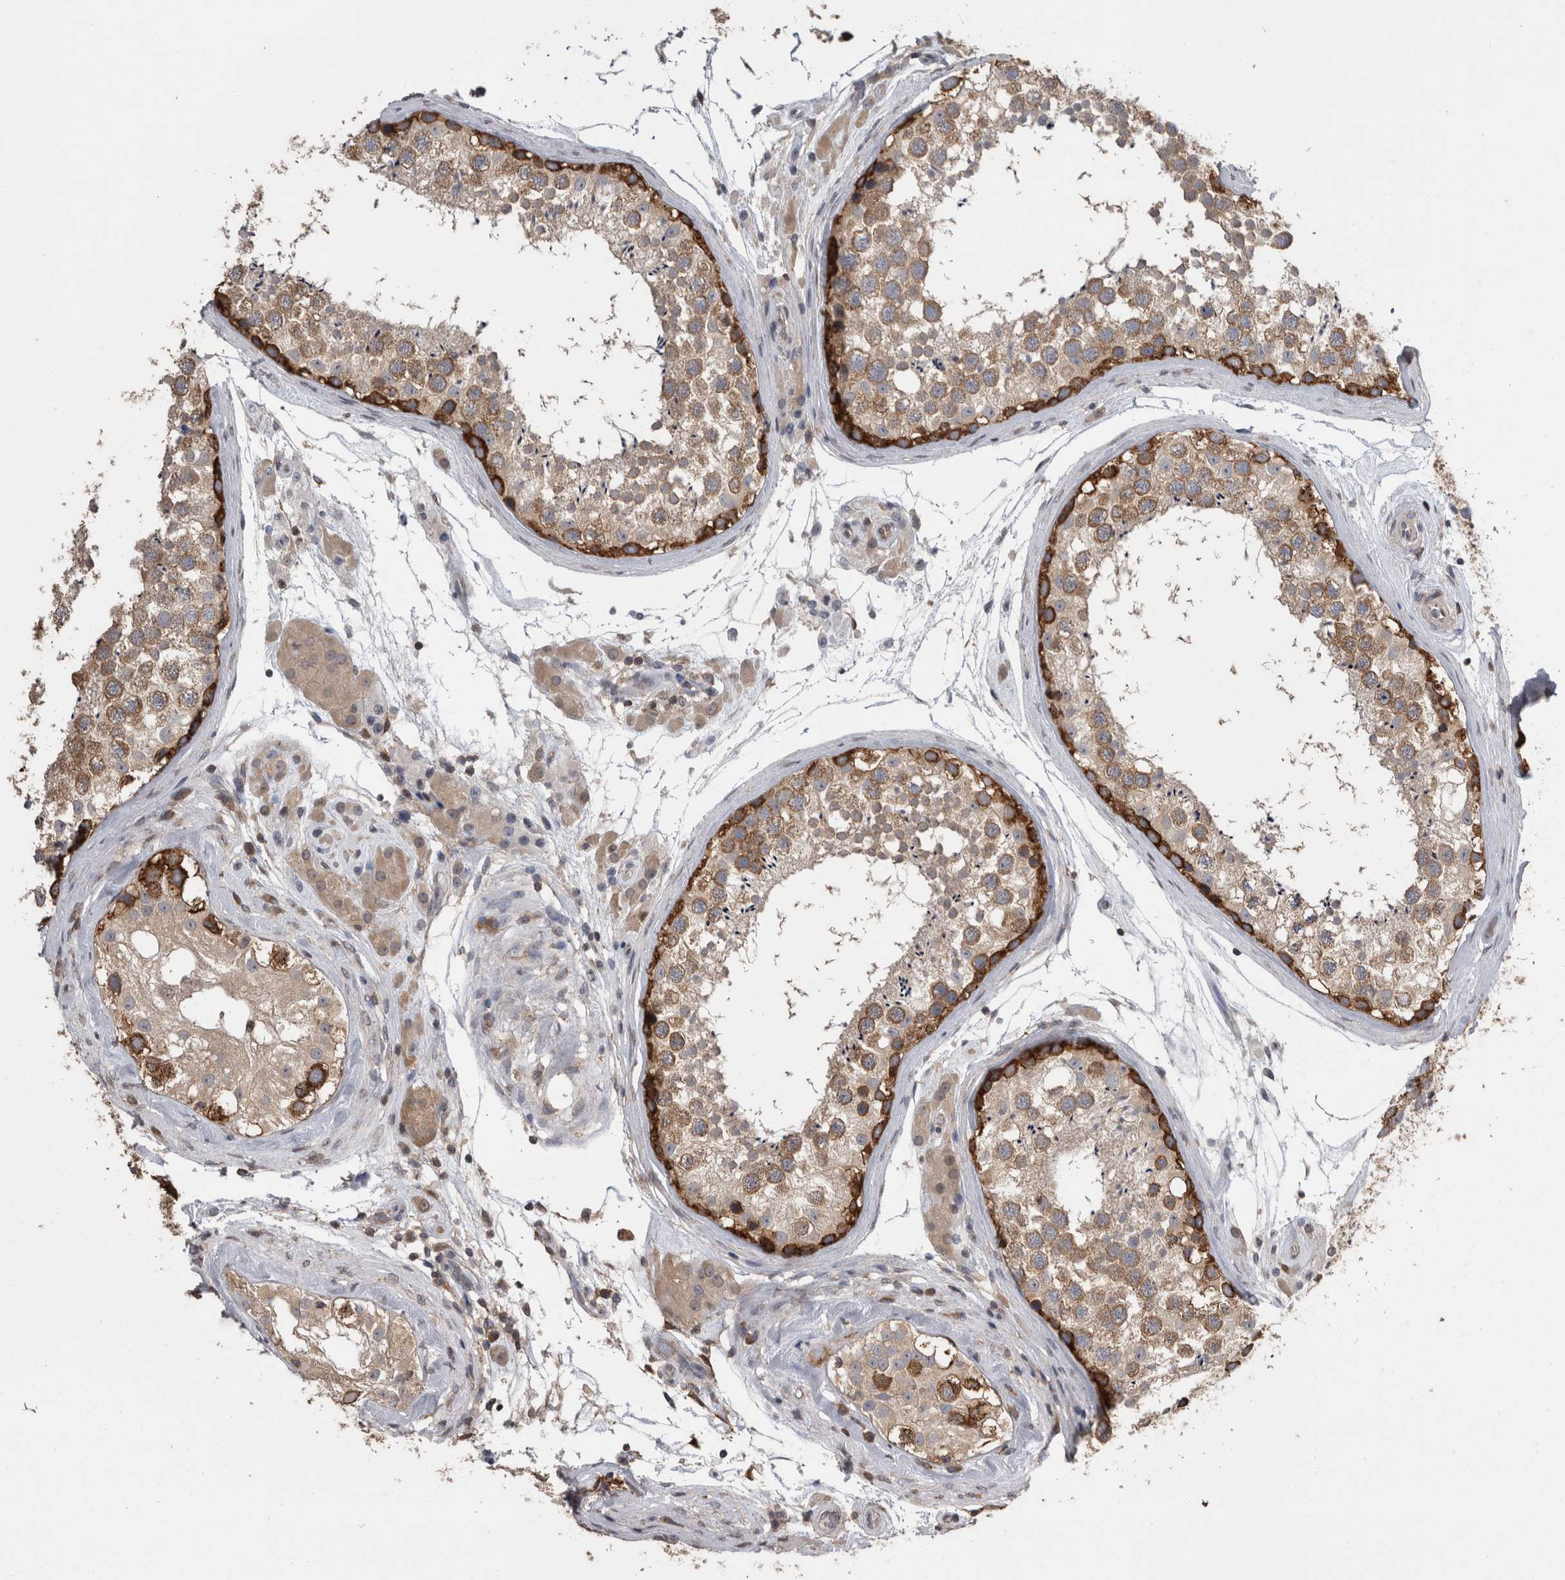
{"staining": {"intensity": "strong", "quantity": "<25%", "location": "cytoplasmic/membranous"}, "tissue": "testis", "cell_type": "Cells in seminiferous ducts", "image_type": "normal", "snomed": [{"axis": "morphology", "description": "Normal tissue, NOS"}, {"axis": "topography", "description": "Testis"}], "caption": "A histopathology image of testis stained for a protein shows strong cytoplasmic/membranous brown staining in cells in seminiferous ducts.", "gene": "DDX6", "patient": {"sex": "male", "age": 46}}